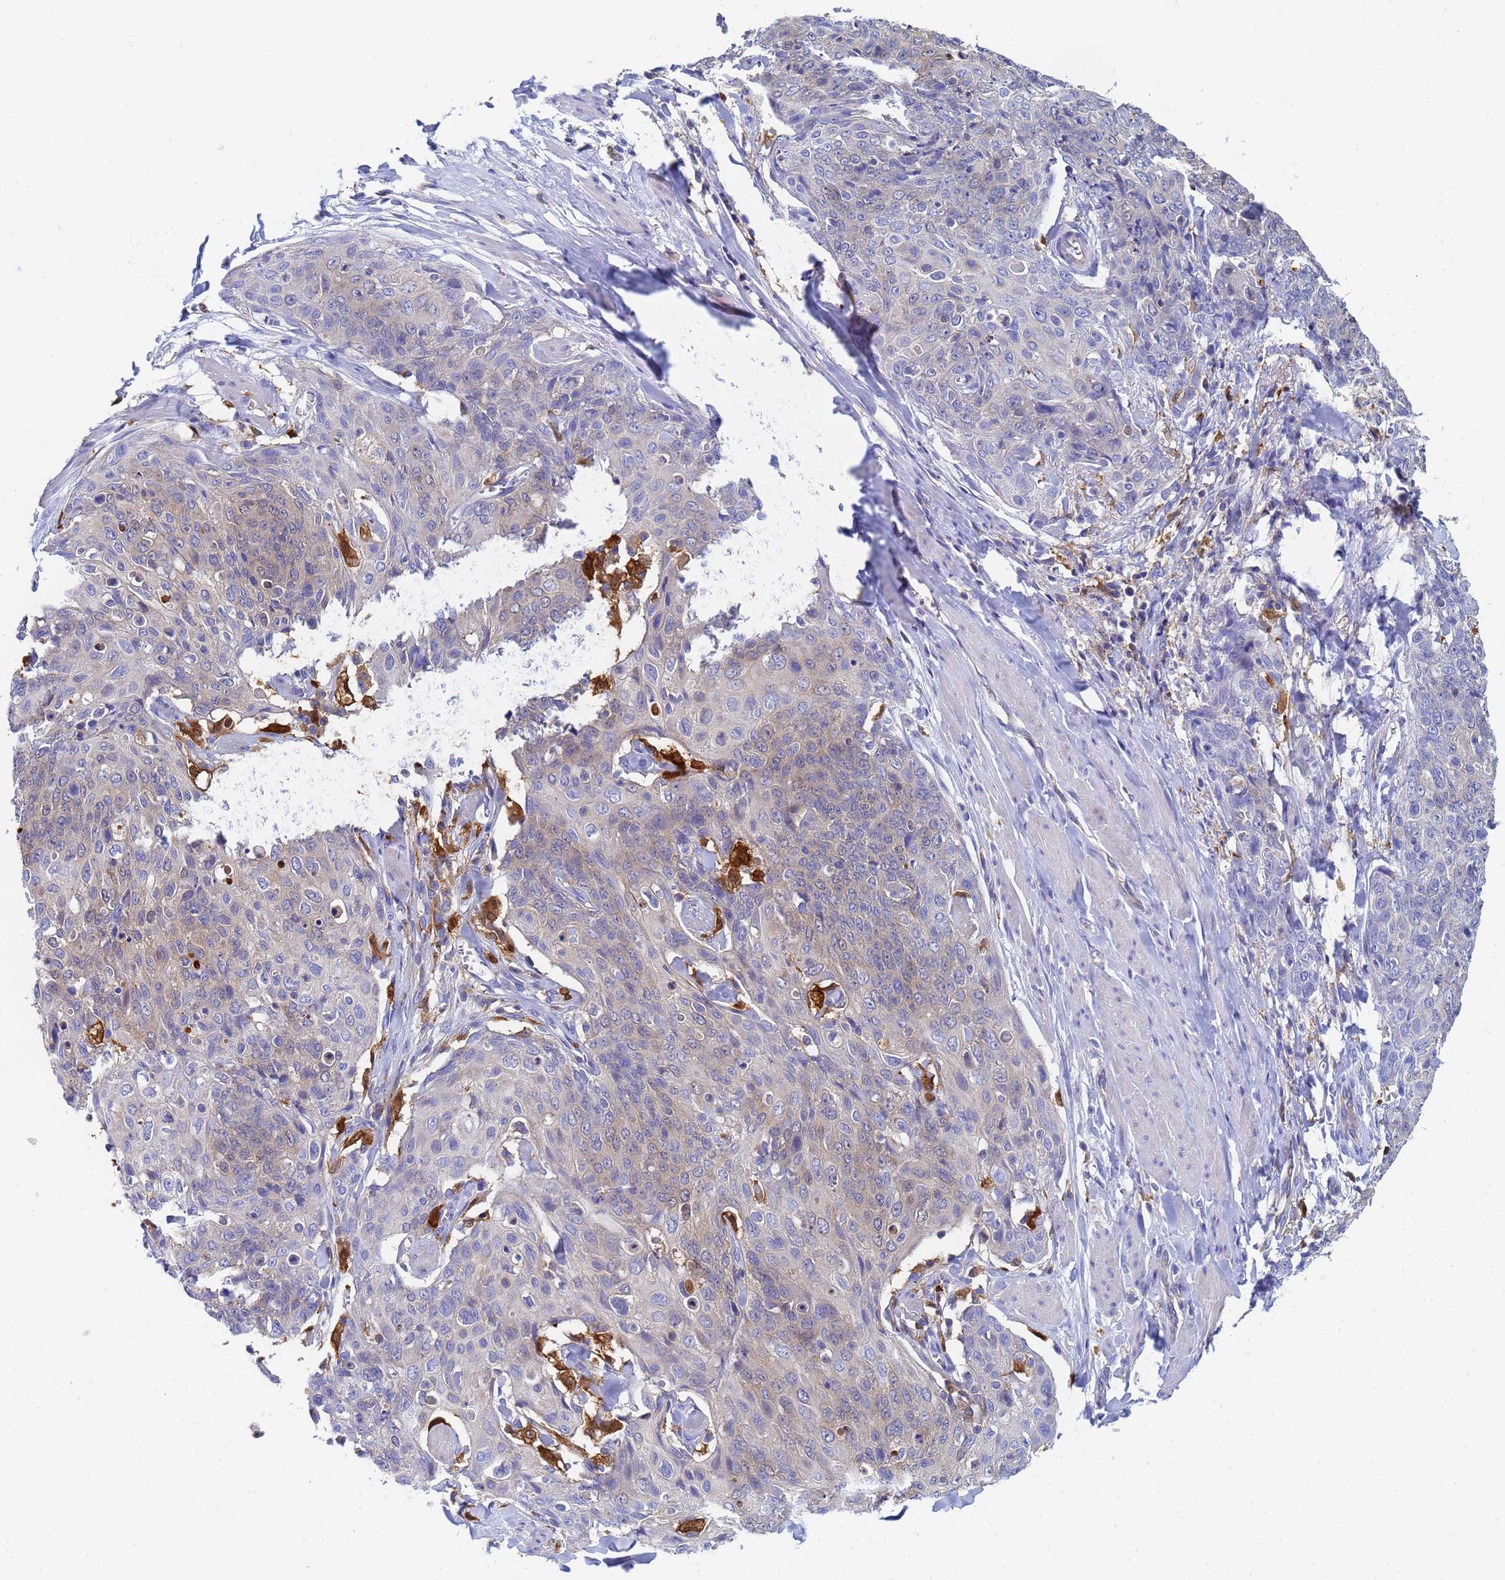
{"staining": {"intensity": "weak", "quantity": "25%-75%", "location": "cytoplasmic/membranous"}, "tissue": "skin cancer", "cell_type": "Tumor cells", "image_type": "cancer", "snomed": [{"axis": "morphology", "description": "Squamous cell carcinoma, NOS"}, {"axis": "topography", "description": "Skin"}, {"axis": "topography", "description": "Vulva"}], "caption": "This photomicrograph exhibits IHC staining of skin cancer, with low weak cytoplasmic/membranous staining in approximately 25%-75% of tumor cells.", "gene": "GCHFR", "patient": {"sex": "female", "age": 85}}